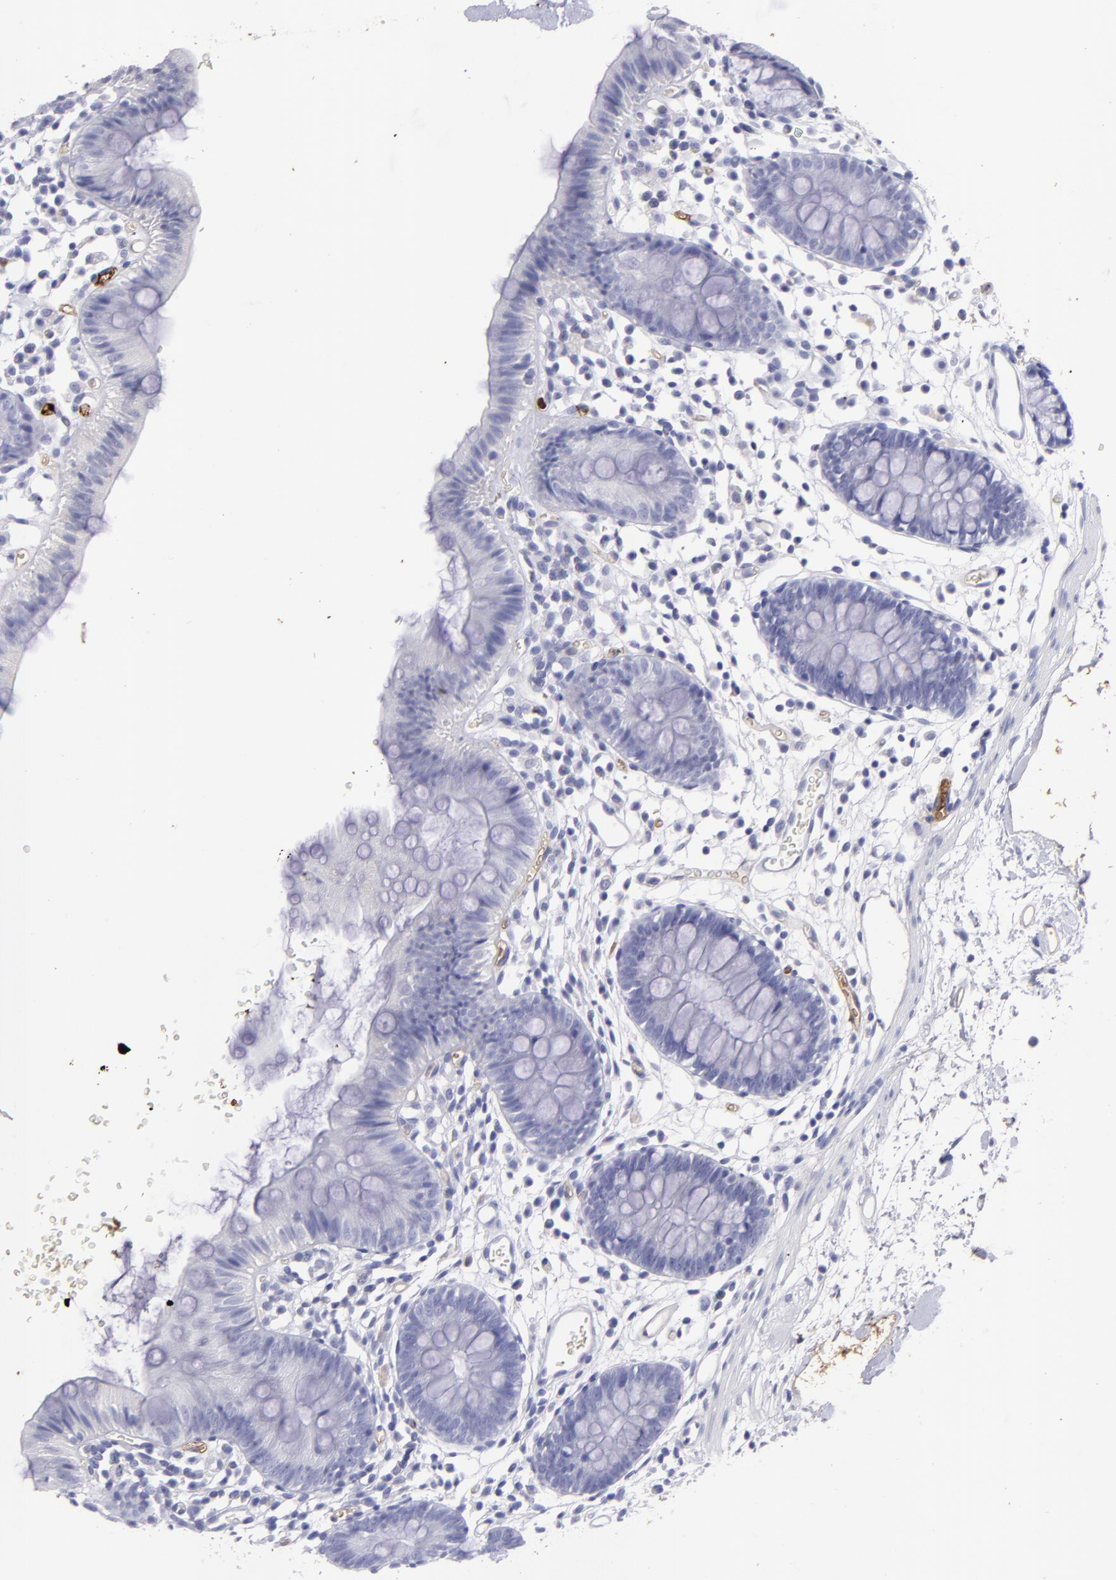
{"staining": {"intensity": "moderate", "quantity": "25%-75%", "location": "cytoplasmic/membranous"}, "tissue": "colon", "cell_type": "Endothelial cells", "image_type": "normal", "snomed": [{"axis": "morphology", "description": "Normal tissue, NOS"}, {"axis": "topography", "description": "Colon"}], "caption": "Immunohistochemical staining of benign human colon exhibits medium levels of moderate cytoplasmic/membranous positivity in about 25%-75% of endothelial cells. (Brightfield microscopy of DAB IHC at high magnification).", "gene": "FGB", "patient": {"sex": "male", "age": 14}}